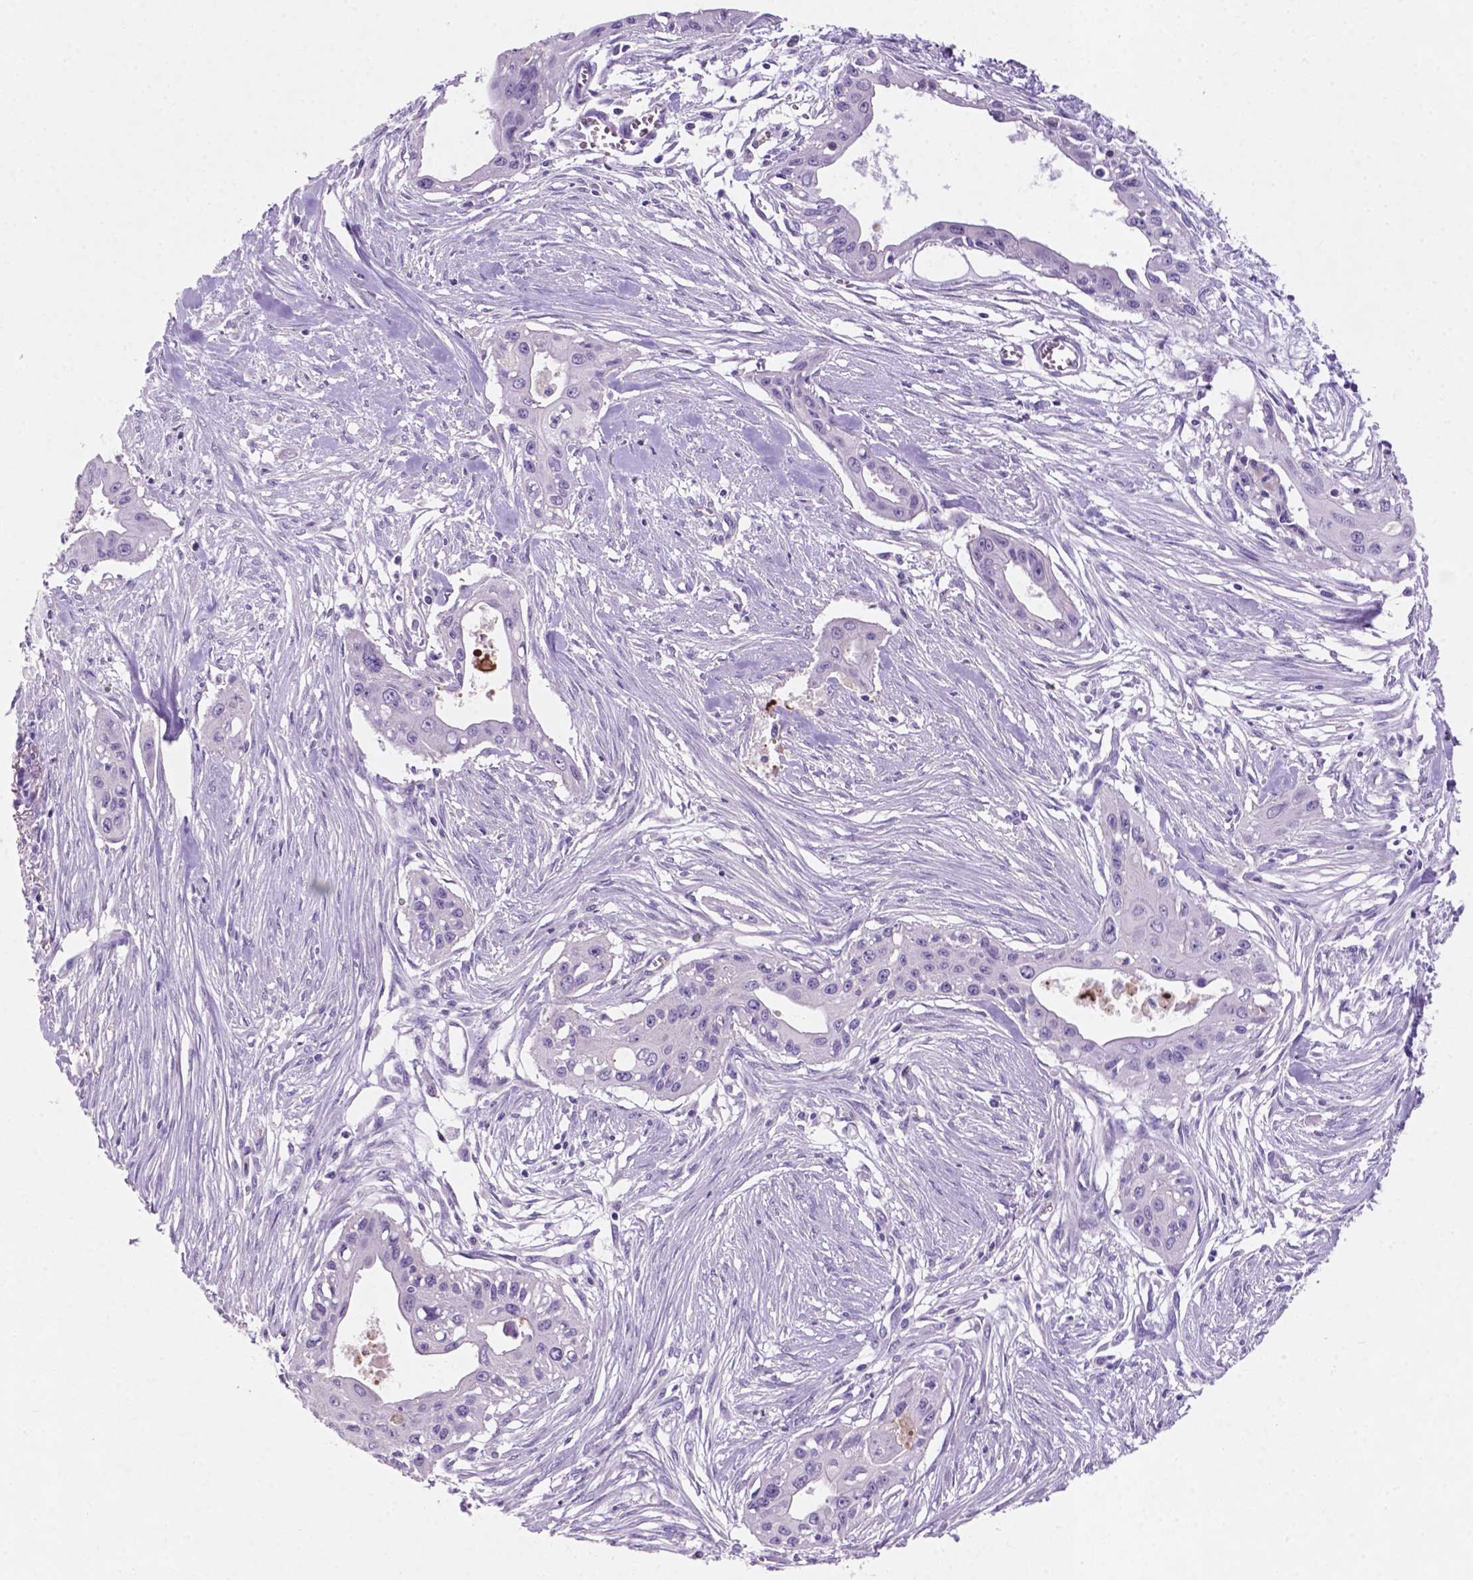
{"staining": {"intensity": "negative", "quantity": "none", "location": "none"}, "tissue": "pancreatic cancer", "cell_type": "Tumor cells", "image_type": "cancer", "snomed": [{"axis": "morphology", "description": "Adenocarcinoma, NOS"}, {"axis": "topography", "description": "Pancreas"}], "caption": "Tumor cells are negative for protein expression in human pancreatic cancer.", "gene": "EBLN2", "patient": {"sex": "male", "age": 60}}